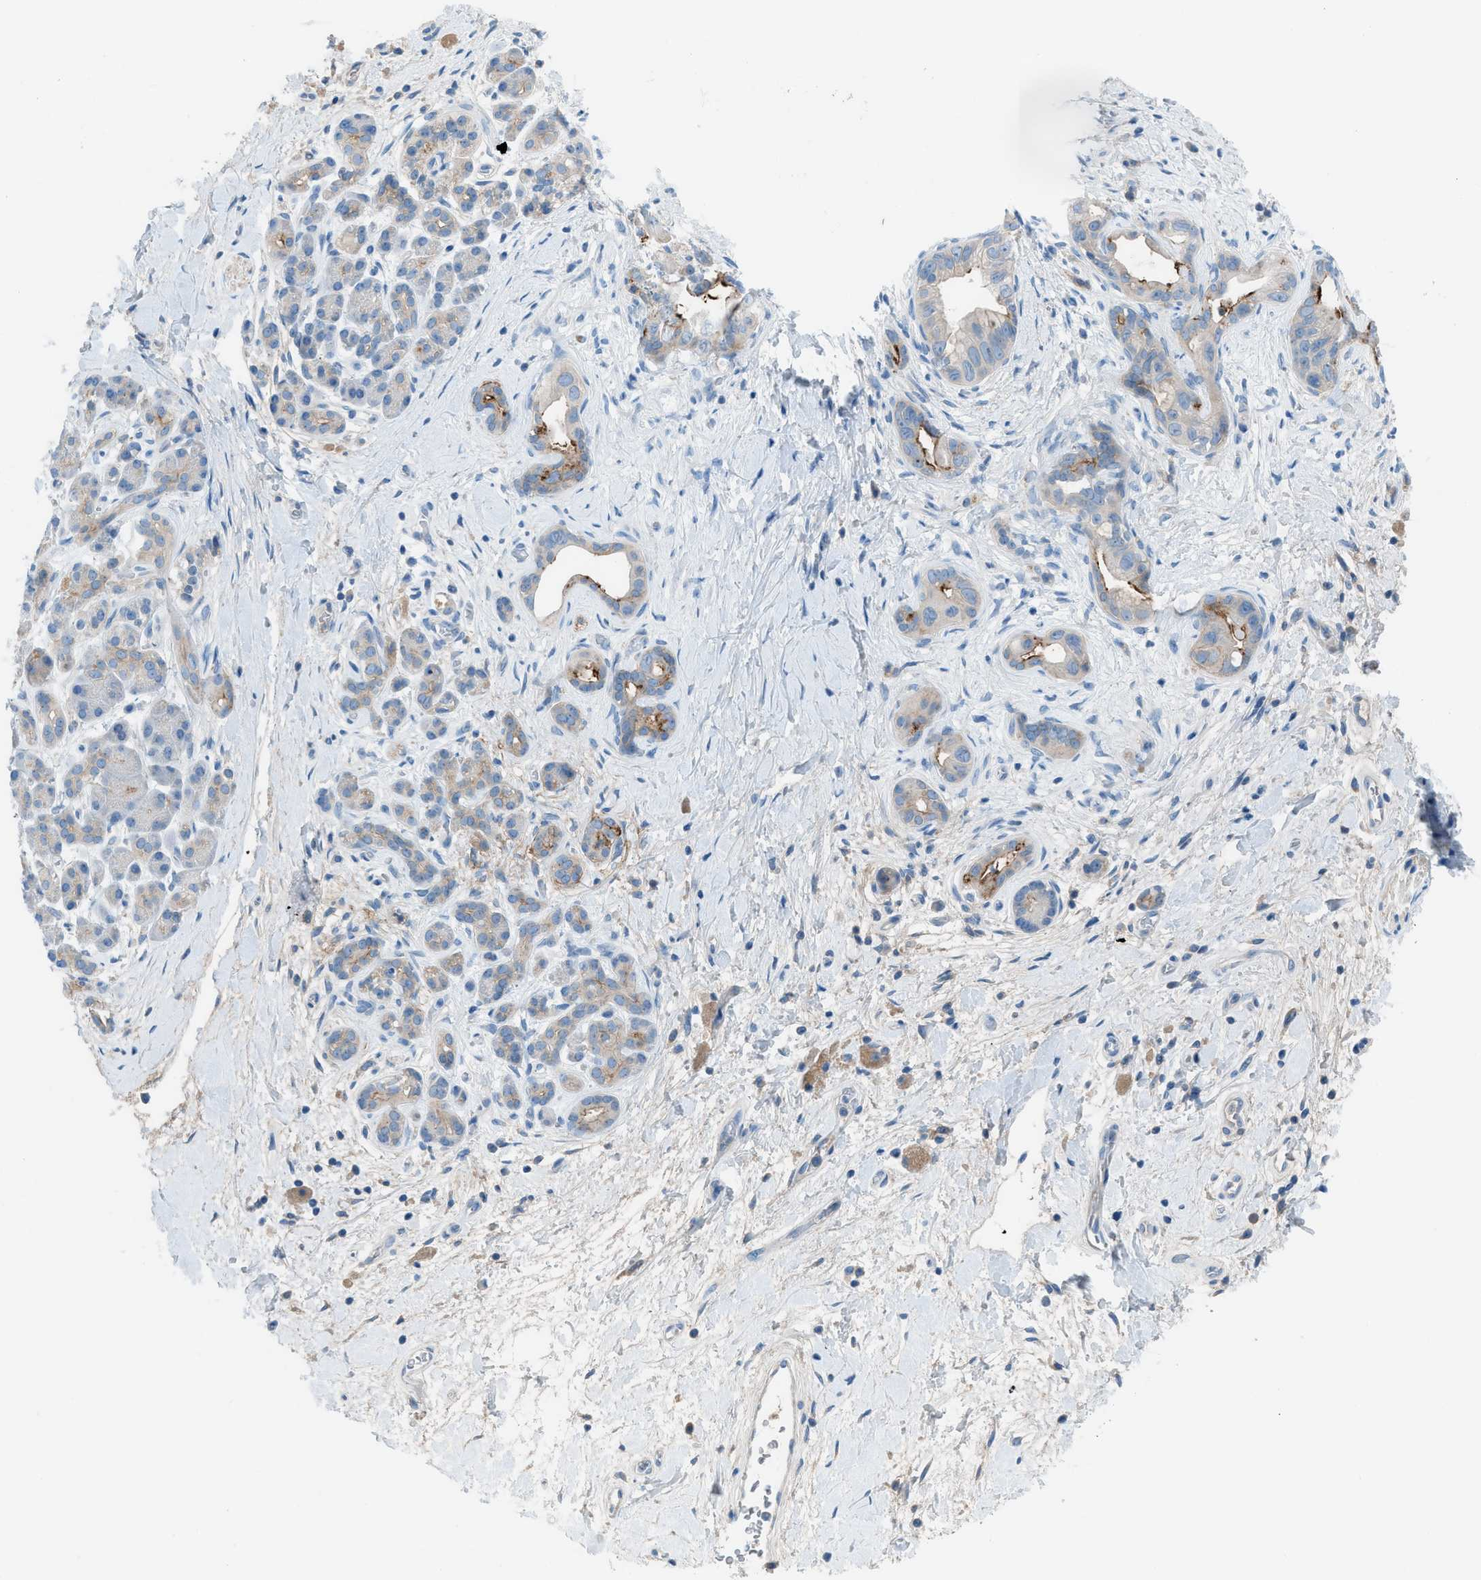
{"staining": {"intensity": "moderate", "quantity": "25%-75%", "location": "cytoplasmic/membranous"}, "tissue": "pancreatic cancer", "cell_type": "Tumor cells", "image_type": "cancer", "snomed": [{"axis": "morphology", "description": "Adenocarcinoma, NOS"}, {"axis": "topography", "description": "Pancreas"}], "caption": "Approximately 25%-75% of tumor cells in human pancreatic cancer (adenocarcinoma) reveal moderate cytoplasmic/membranous protein expression as visualized by brown immunohistochemical staining.", "gene": "C5AR2", "patient": {"sex": "male", "age": 55}}